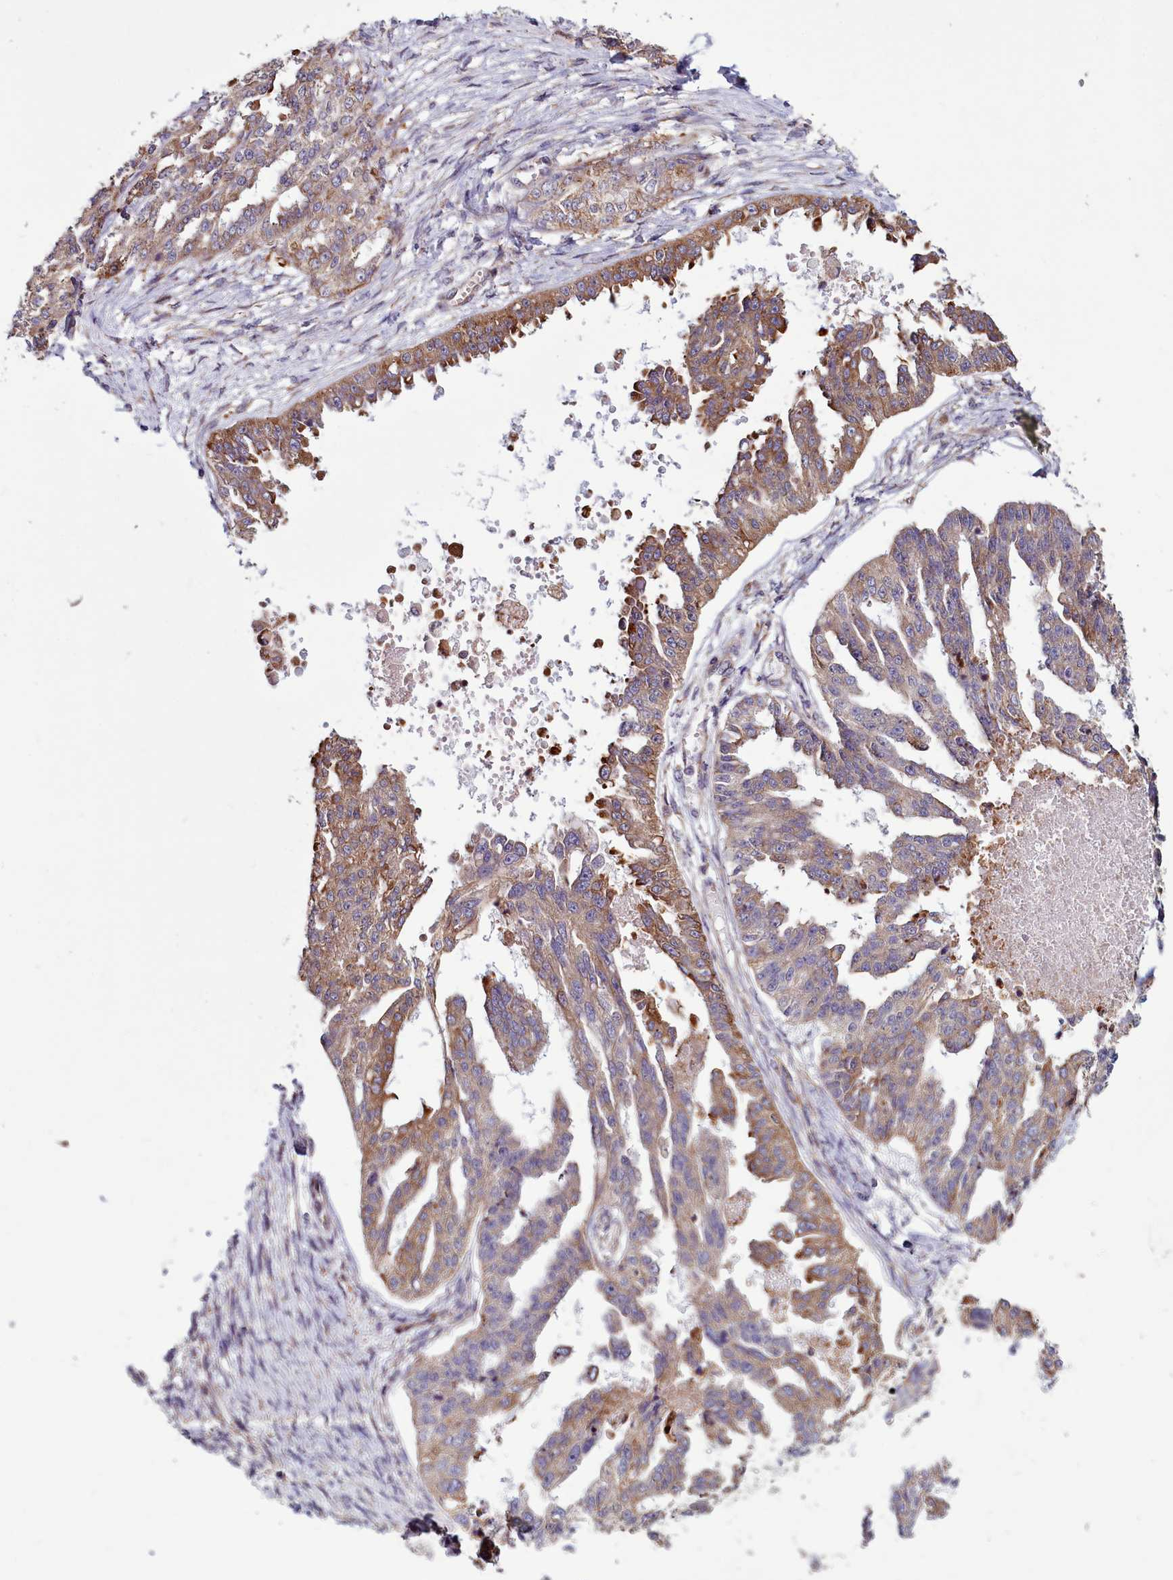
{"staining": {"intensity": "moderate", "quantity": "25%-75%", "location": "cytoplasmic/membranous"}, "tissue": "ovarian cancer", "cell_type": "Tumor cells", "image_type": "cancer", "snomed": [{"axis": "morphology", "description": "Cystadenocarcinoma, serous, NOS"}, {"axis": "topography", "description": "Ovary"}], "caption": "Tumor cells exhibit moderate cytoplasmic/membranous staining in about 25%-75% of cells in ovarian serous cystadenocarcinoma.", "gene": "MCRIP1", "patient": {"sex": "female", "age": 58}}